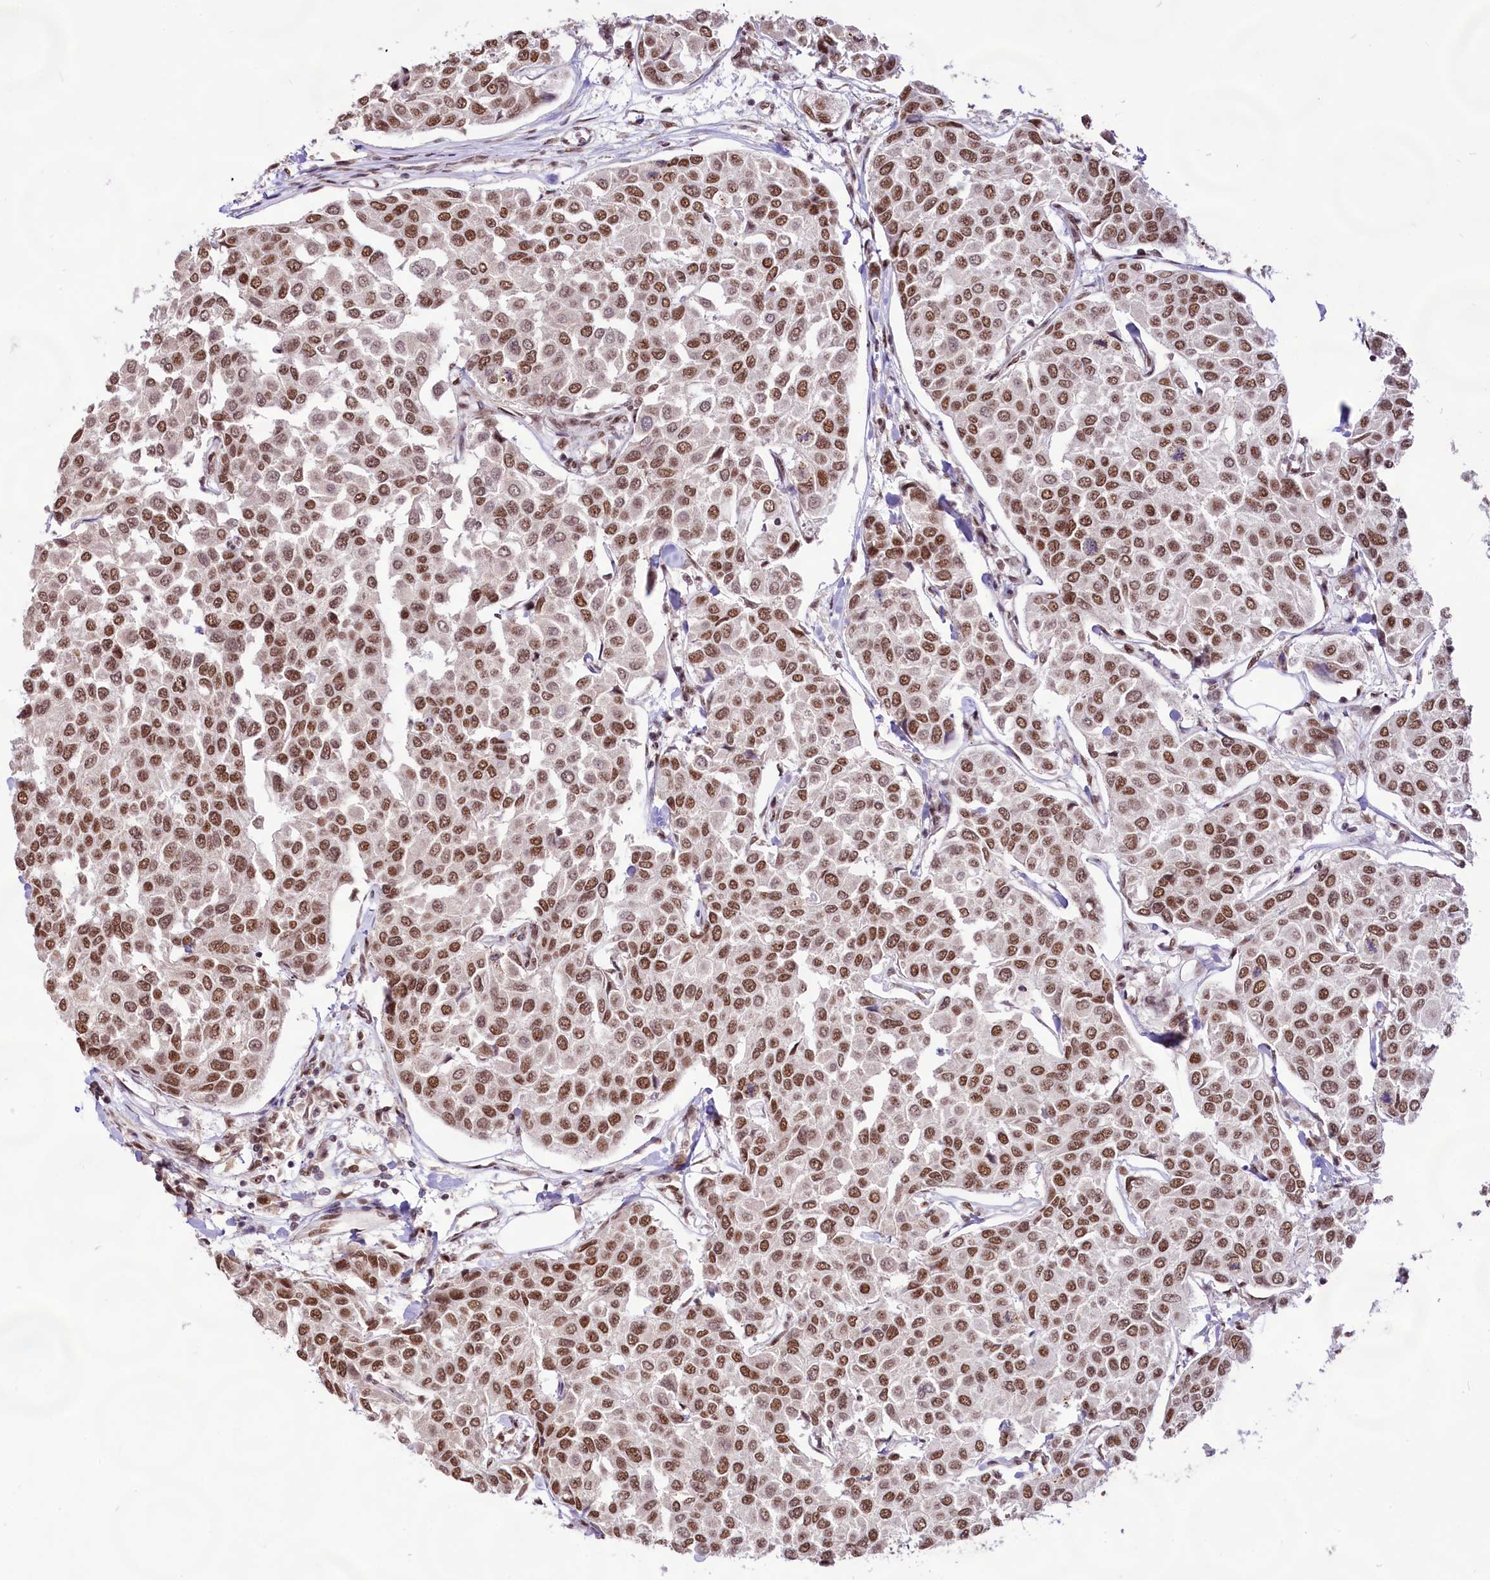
{"staining": {"intensity": "moderate", "quantity": ">75%", "location": "nuclear"}, "tissue": "breast cancer", "cell_type": "Tumor cells", "image_type": "cancer", "snomed": [{"axis": "morphology", "description": "Duct carcinoma"}, {"axis": "topography", "description": "Breast"}], "caption": "Human breast intraductal carcinoma stained for a protein (brown) exhibits moderate nuclear positive positivity in about >75% of tumor cells.", "gene": "HIRA", "patient": {"sex": "female", "age": 55}}